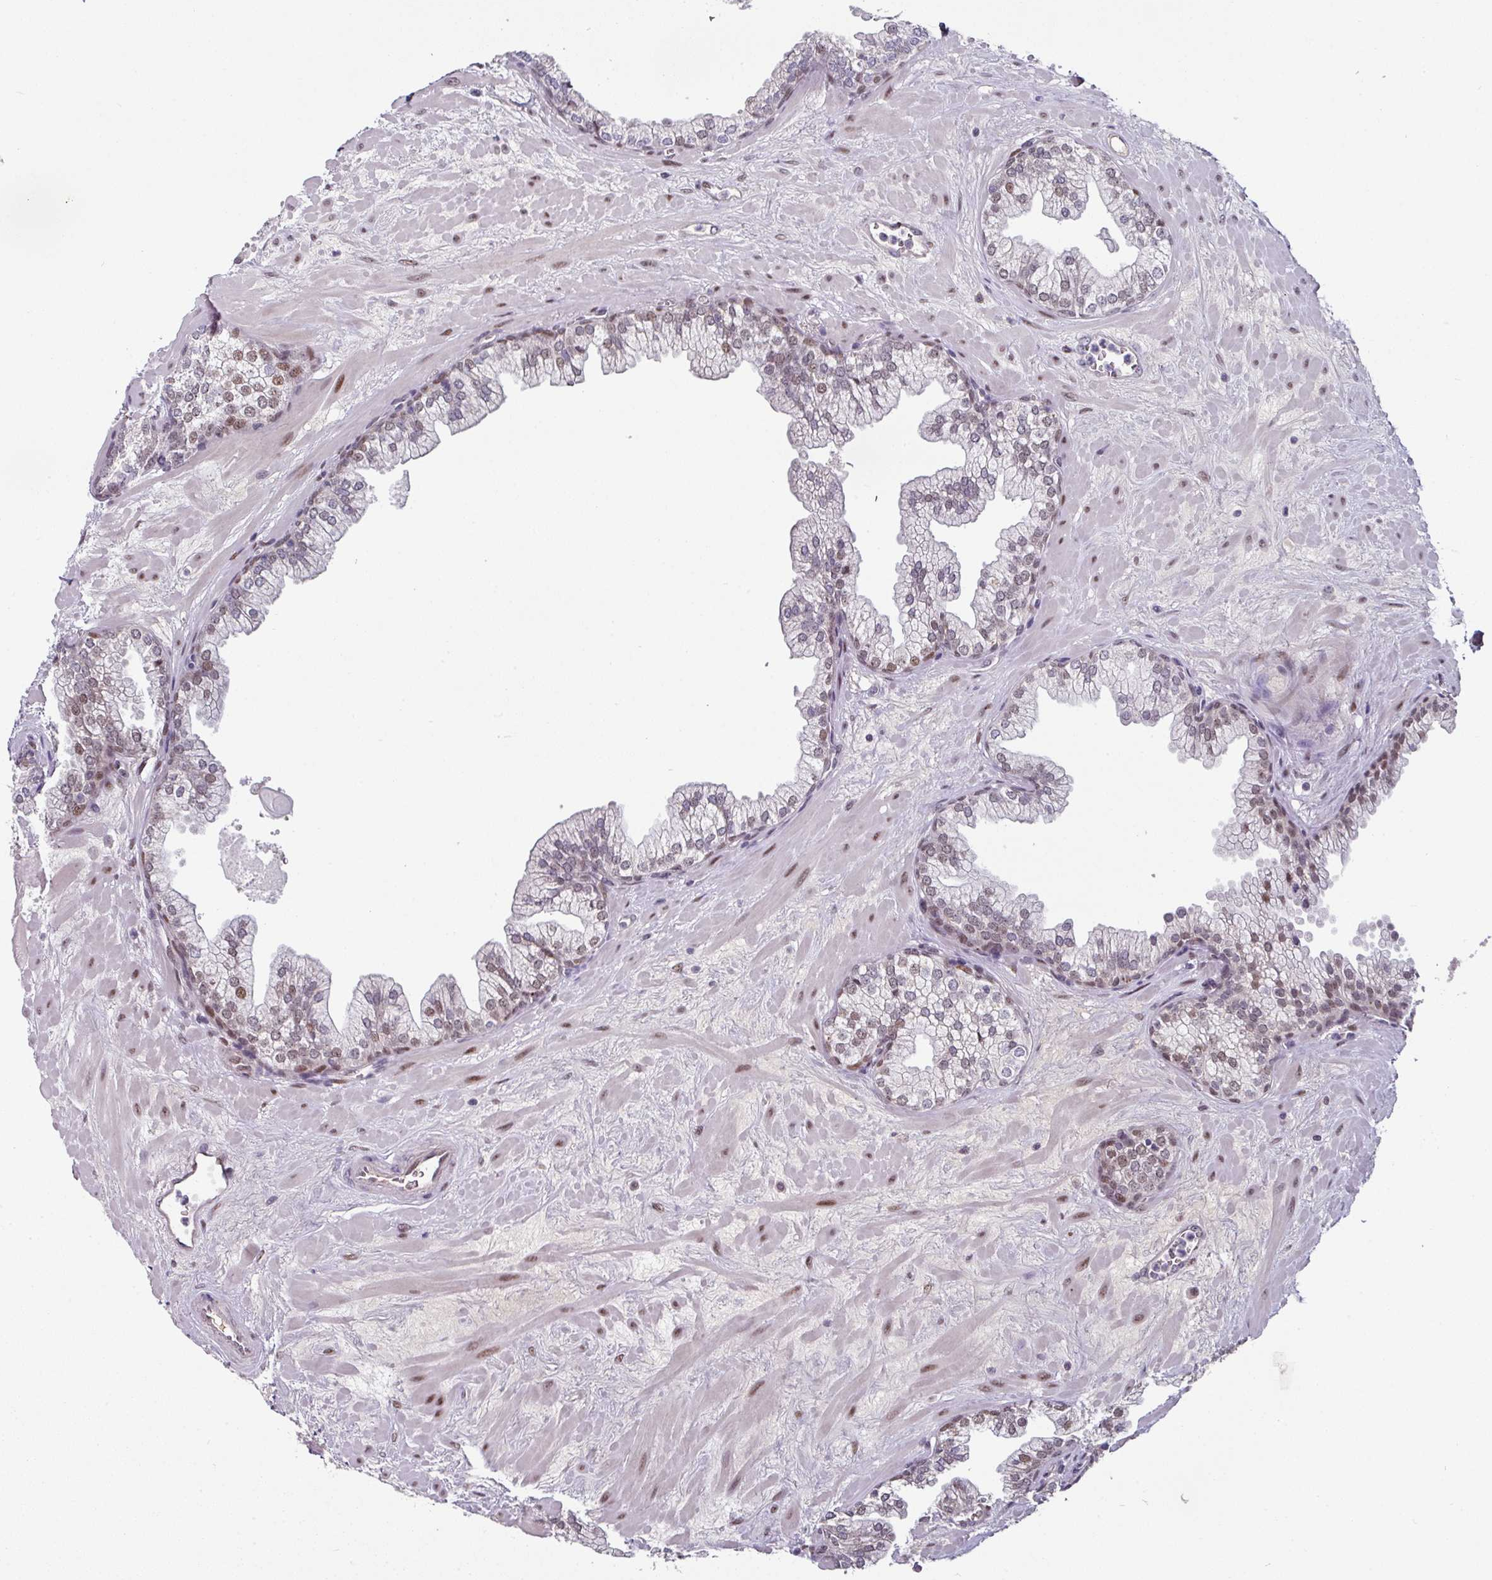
{"staining": {"intensity": "moderate", "quantity": ">75%", "location": "nuclear"}, "tissue": "prostate", "cell_type": "Glandular cells", "image_type": "normal", "snomed": [{"axis": "morphology", "description": "Normal tissue, NOS"}, {"axis": "topography", "description": "Prostate"}, {"axis": "topography", "description": "Peripheral nerve tissue"}], "caption": "High-magnification brightfield microscopy of normal prostate stained with DAB (3,3'-diaminobenzidine) (brown) and counterstained with hematoxylin (blue). glandular cells exhibit moderate nuclear expression is identified in approximately>75% of cells.", "gene": "SWSAP1", "patient": {"sex": "male", "age": 61}}